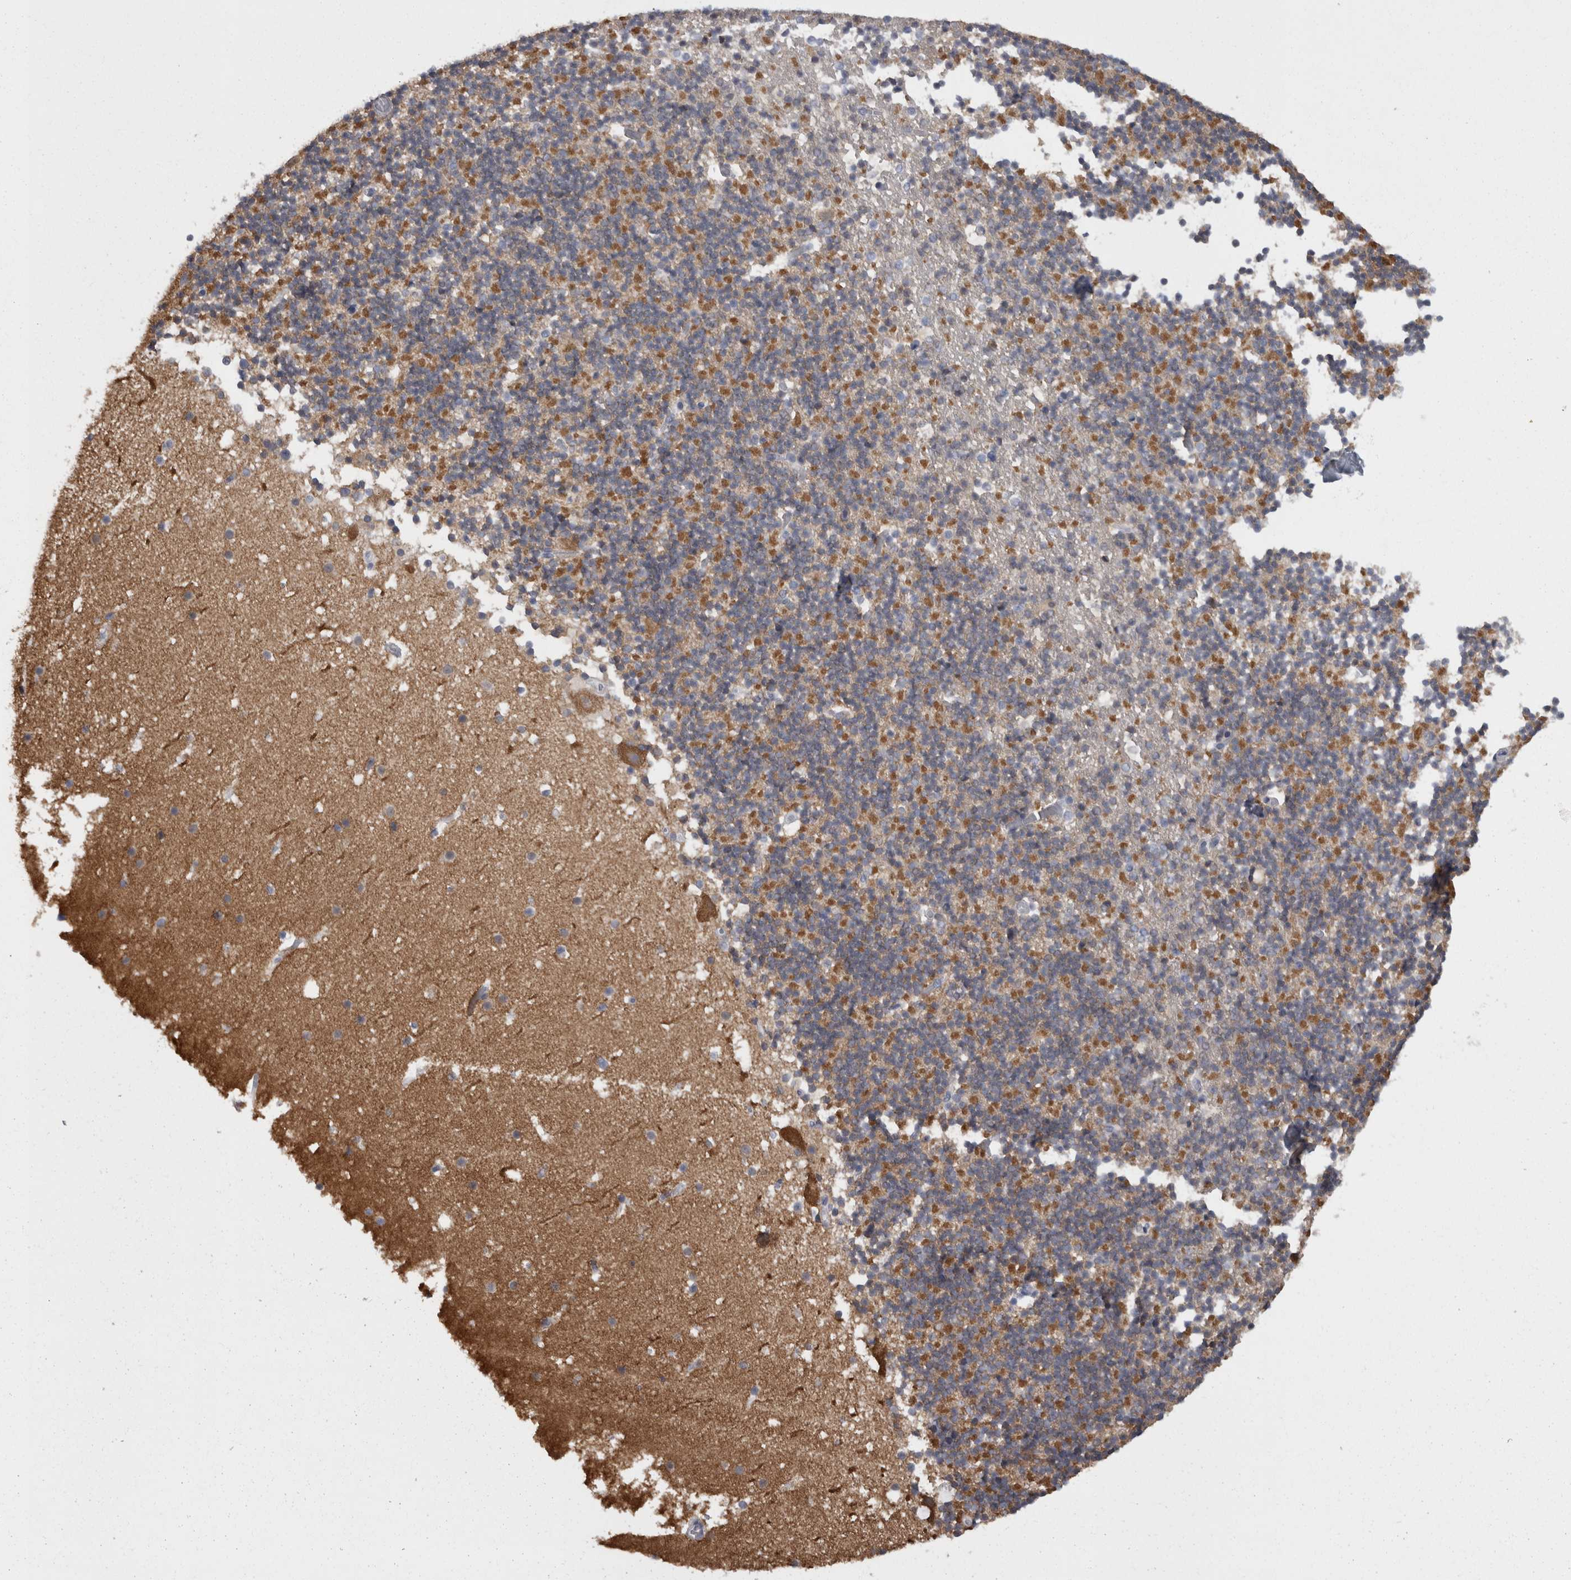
{"staining": {"intensity": "negative", "quantity": "none", "location": "none"}, "tissue": "cerebellum", "cell_type": "Cells in granular layer", "image_type": "normal", "snomed": [{"axis": "morphology", "description": "Normal tissue, NOS"}, {"axis": "topography", "description": "Cerebellum"}], "caption": "Immunohistochemistry (IHC) histopathology image of benign cerebellum: cerebellum stained with DAB reveals no significant protein staining in cells in granular layer. (Brightfield microscopy of DAB immunohistochemistry (IHC) at high magnification).", "gene": "CAMK2D", "patient": {"sex": "male", "age": 57}}